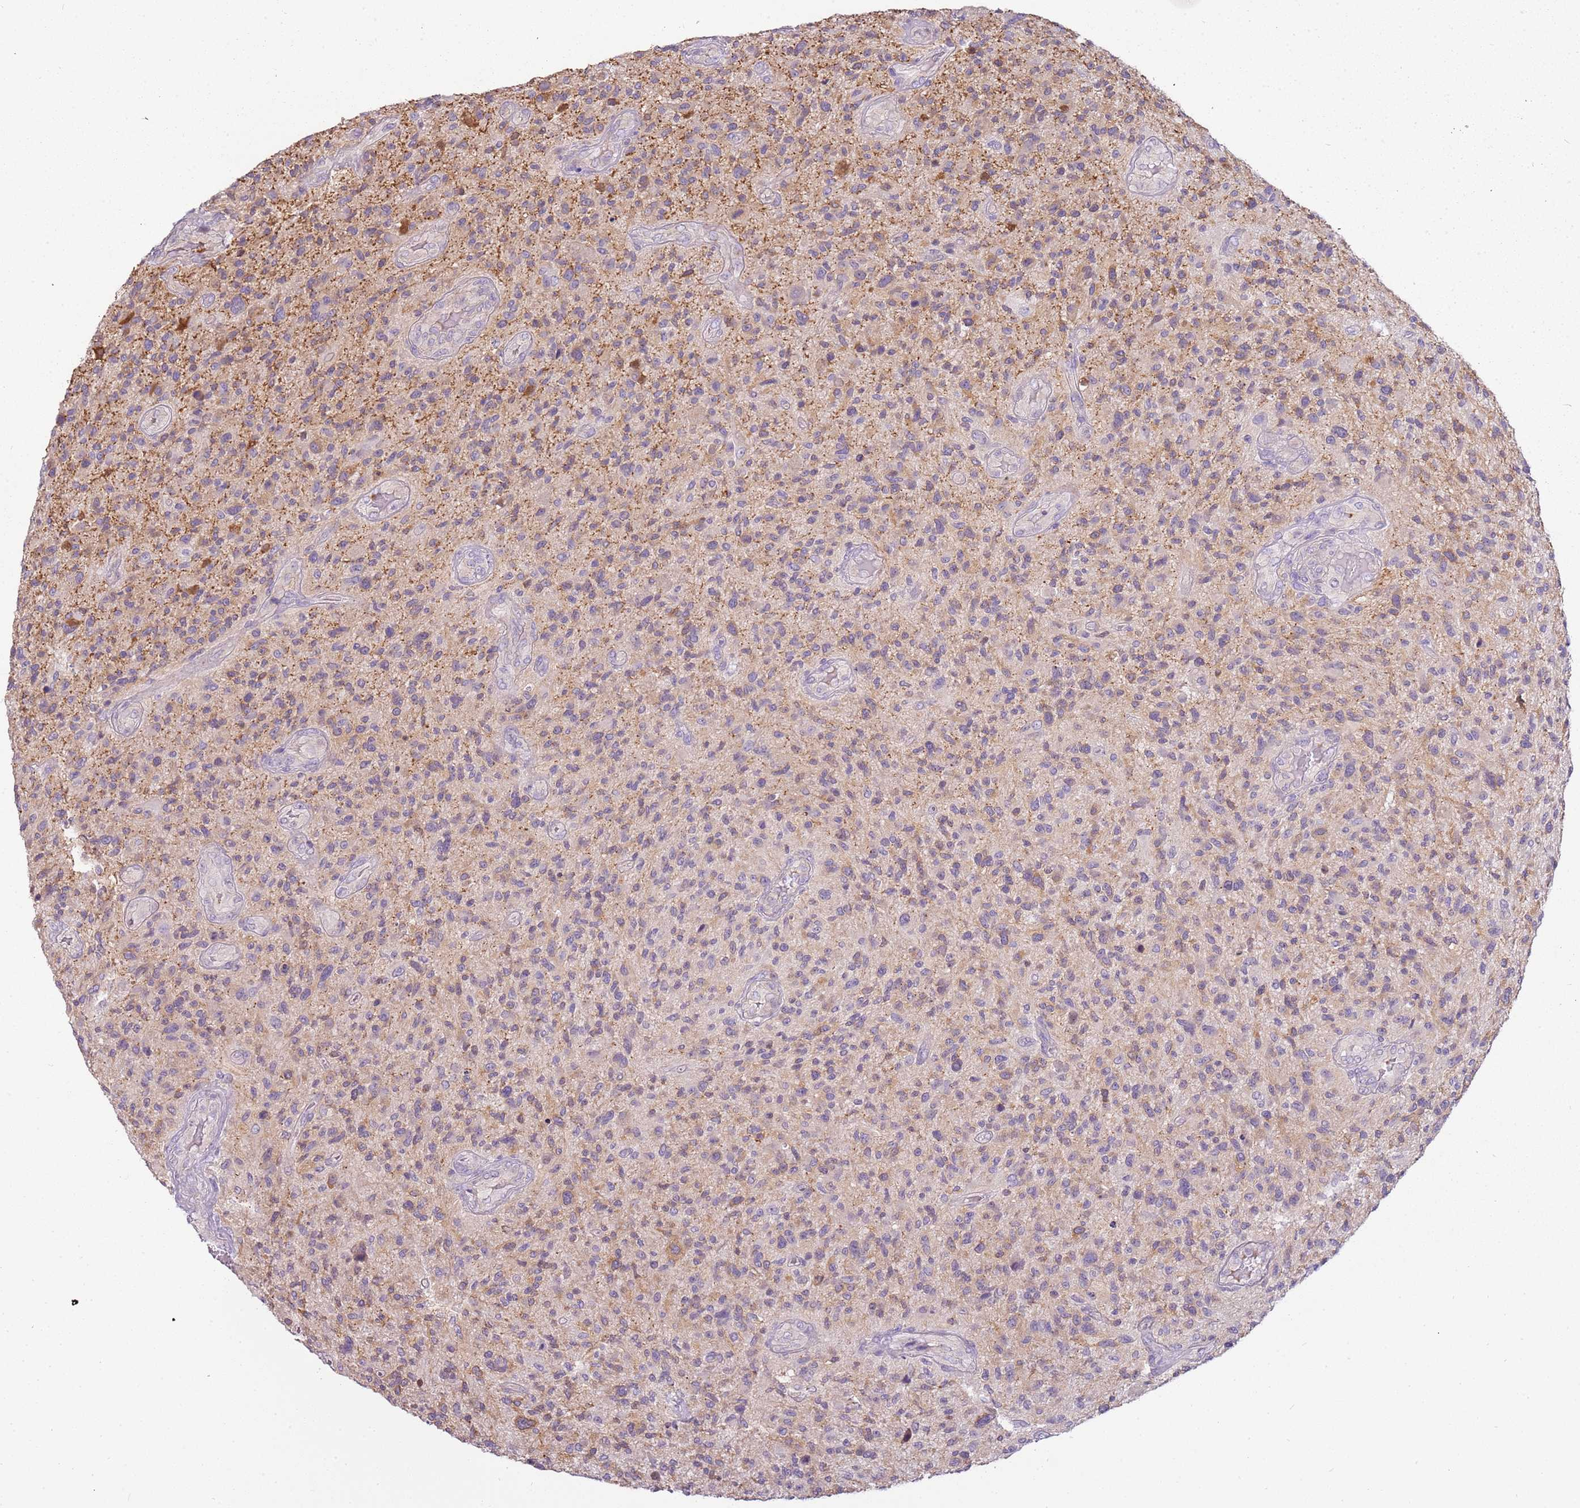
{"staining": {"intensity": "weak", "quantity": "<25%", "location": "cytoplasmic/membranous"}, "tissue": "glioma", "cell_type": "Tumor cells", "image_type": "cancer", "snomed": [{"axis": "morphology", "description": "Glioma, malignant, High grade"}, {"axis": "topography", "description": "Brain"}], "caption": "High power microscopy photomicrograph of an IHC histopathology image of malignant glioma (high-grade), revealing no significant staining in tumor cells. (DAB (3,3'-diaminobenzidine) immunohistochemistry (IHC) visualized using brightfield microscopy, high magnification).", "gene": "CAPN7", "patient": {"sex": "male", "age": 47}}